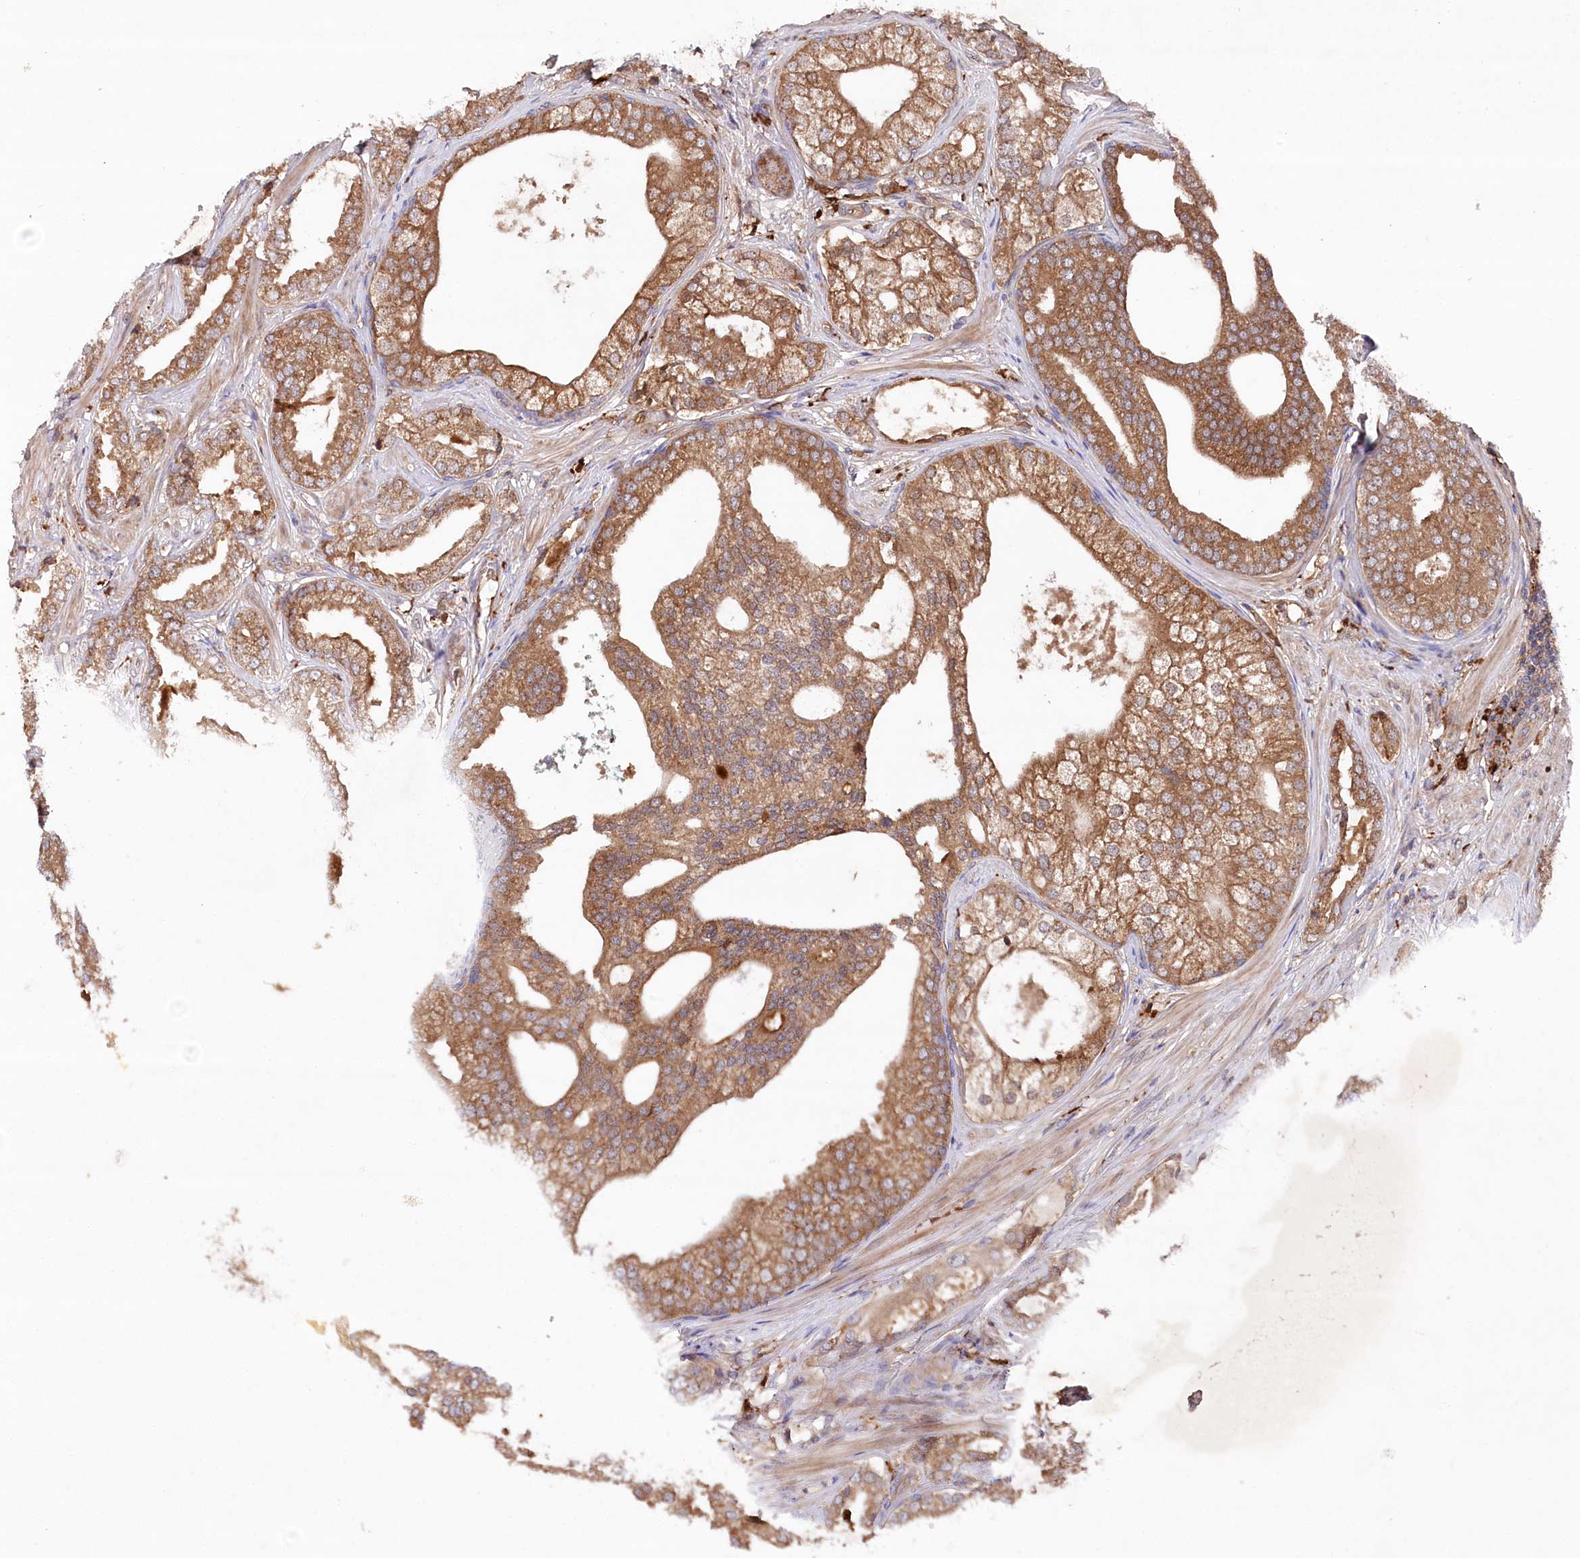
{"staining": {"intensity": "moderate", "quantity": ">75%", "location": "cytoplasmic/membranous"}, "tissue": "prostate cancer", "cell_type": "Tumor cells", "image_type": "cancer", "snomed": [{"axis": "morphology", "description": "Adenocarcinoma, High grade"}, {"axis": "topography", "description": "Prostate"}], "caption": "Prostate cancer (high-grade adenocarcinoma) stained for a protein (brown) displays moderate cytoplasmic/membranous positive staining in approximately >75% of tumor cells.", "gene": "PPP1R21", "patient": {"sex": "male", "age": 60}}